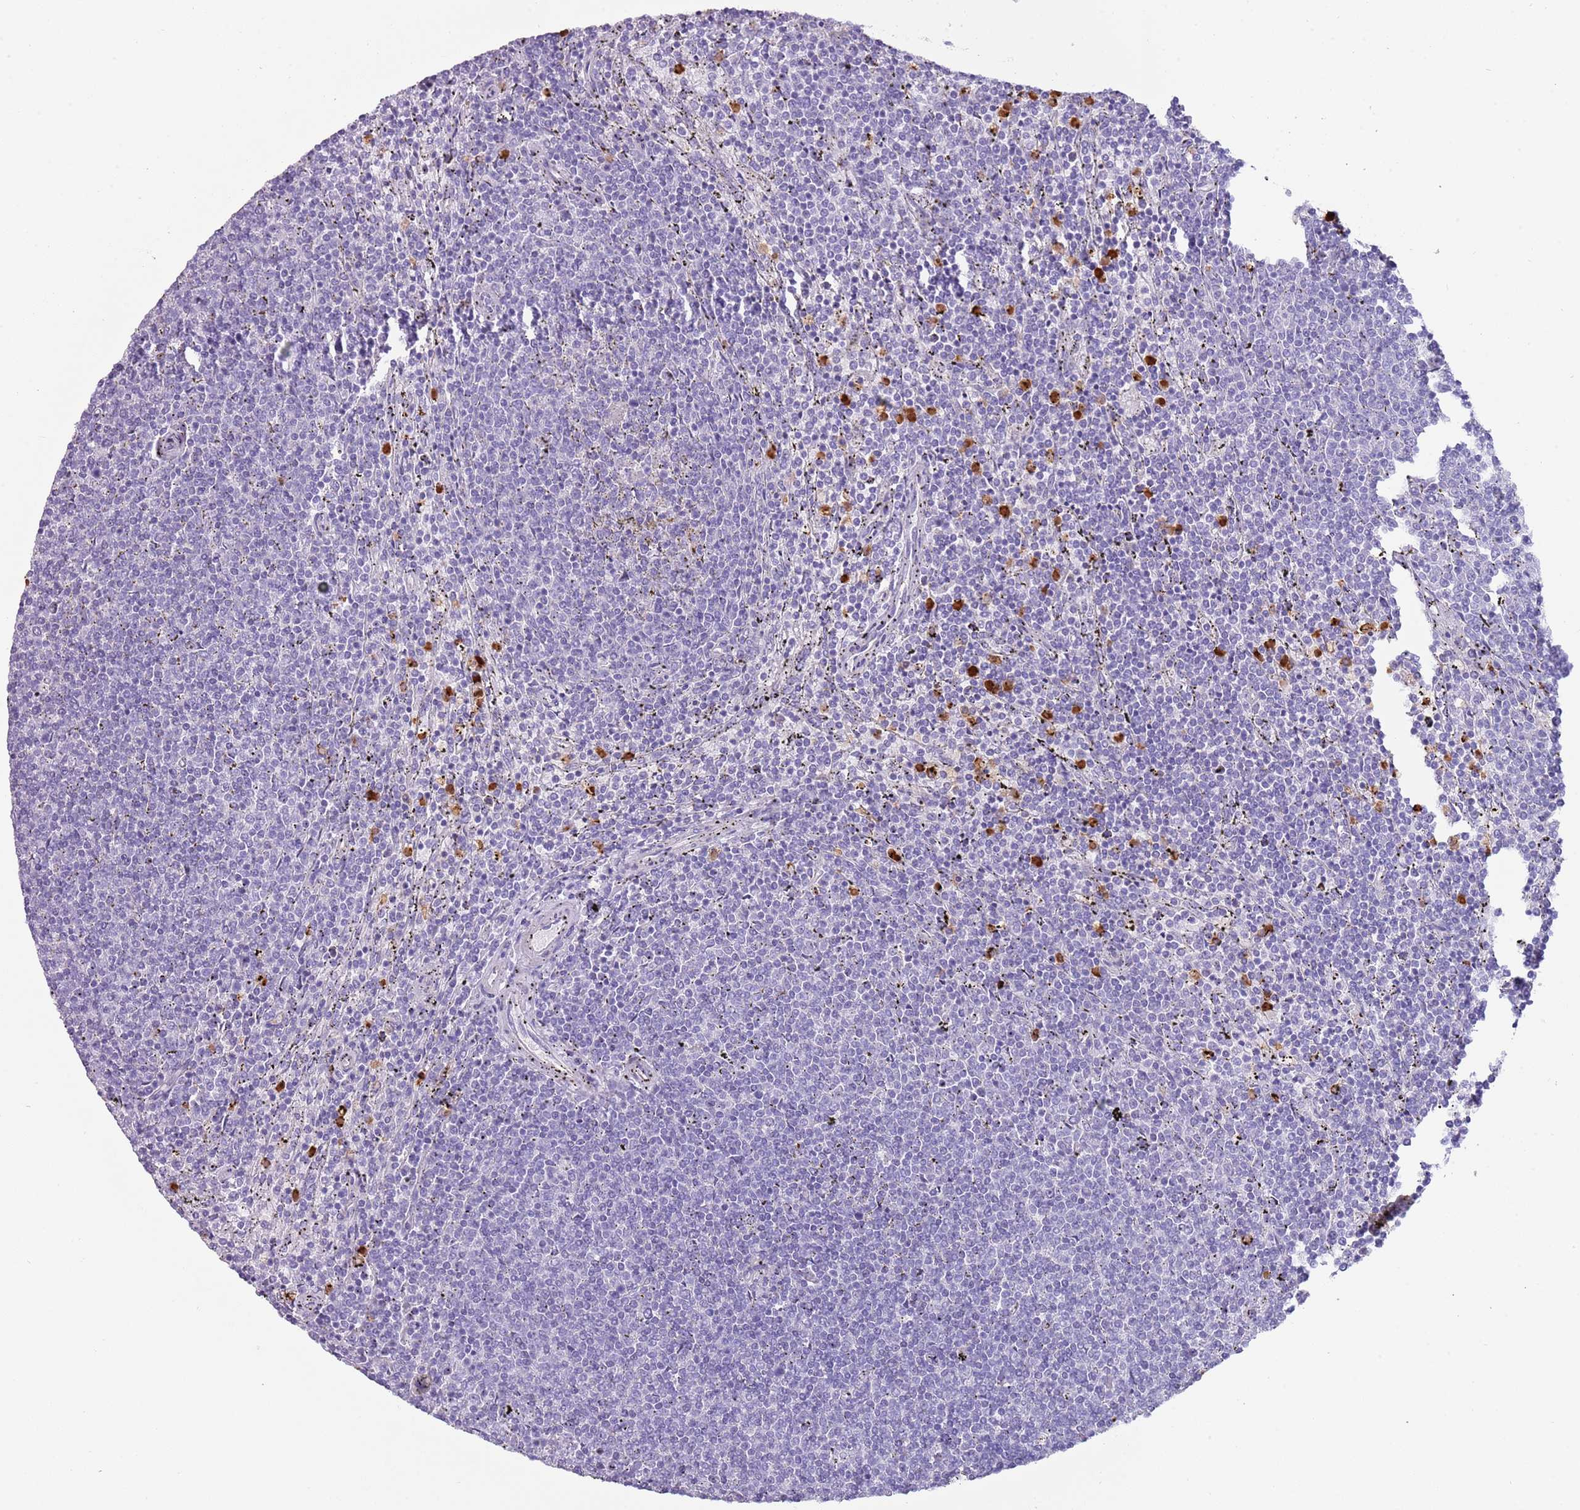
{"staining": {"intensity": "negative", "quantity": "none", "location": "none"}, "tissue": "lymphoma", "cell_type": "Tumor cells", "image_type": "cancer", "snomed": [{"axis": "morphology", "description": "Malignant lymphoma, non-Hodgkin's type, Low grade"}, {"axis": "topography", "description": "Spleen"}], "caption": "High power microscopy photomicrograph of an IHC image of lymphoma, revealing no significant staining in tumor cells.", "gene": "NBPF6", "patient": {"sex": "female", "age": 50}}